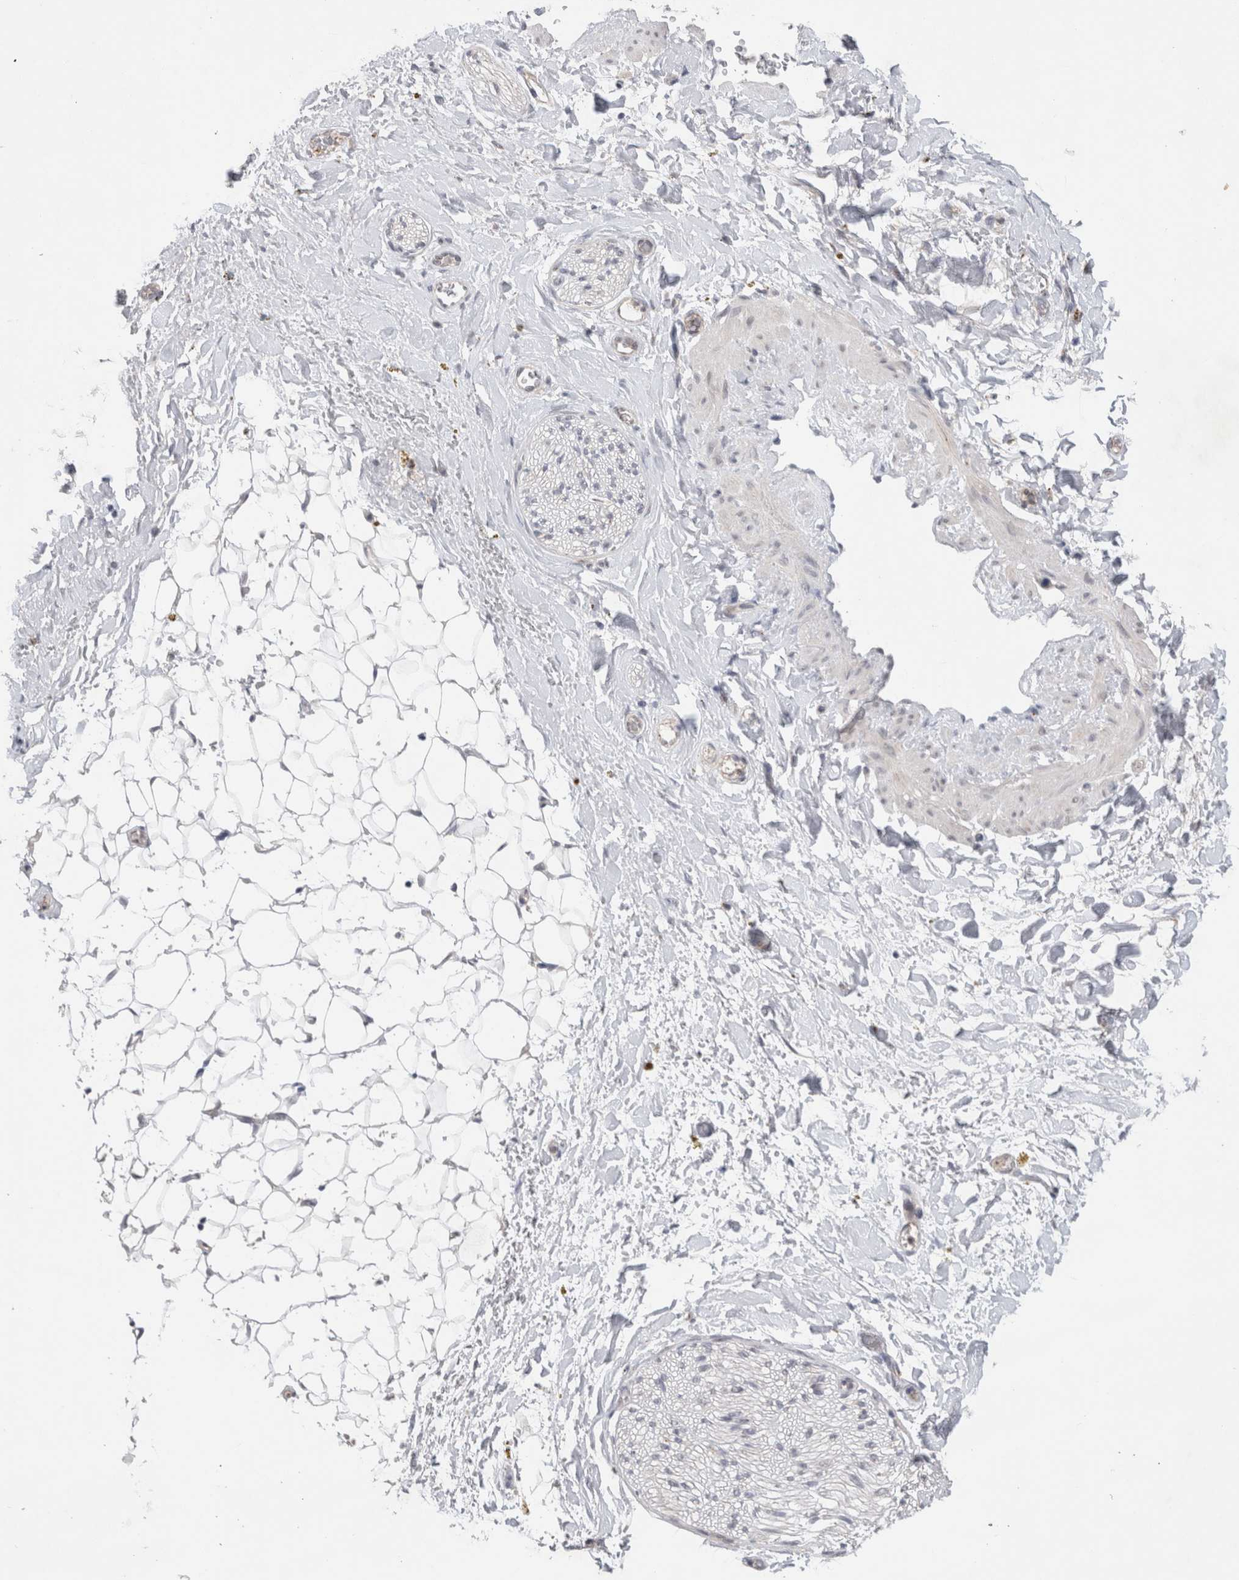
{"staining": {"intensity": "negative", "quantity": "none", "location": "none"}, "tissue": "adipose tissue", "cell_type": "Adipocytes", "image_type": "normal", "snomed": [{"axis": "morphology", "description": "Normal tissue, NOS"}, {"axis": "topography", "description": "Kidney"}, {"axis": "topography", "description": "Peripheral nerve tissue"}], "caption": "High power microscopy photomicrograph of an immunohistochemistry image of normal adipose tissue, revealing no significant positivity in adipocytes. (DAB (3,3'-diaminobenzidine) immunohistochemistry (IHC) visualized using brightfield microscopy, high magnification).", "gene": "BICD2", "patient": {"sex": "male", "age": 7}}